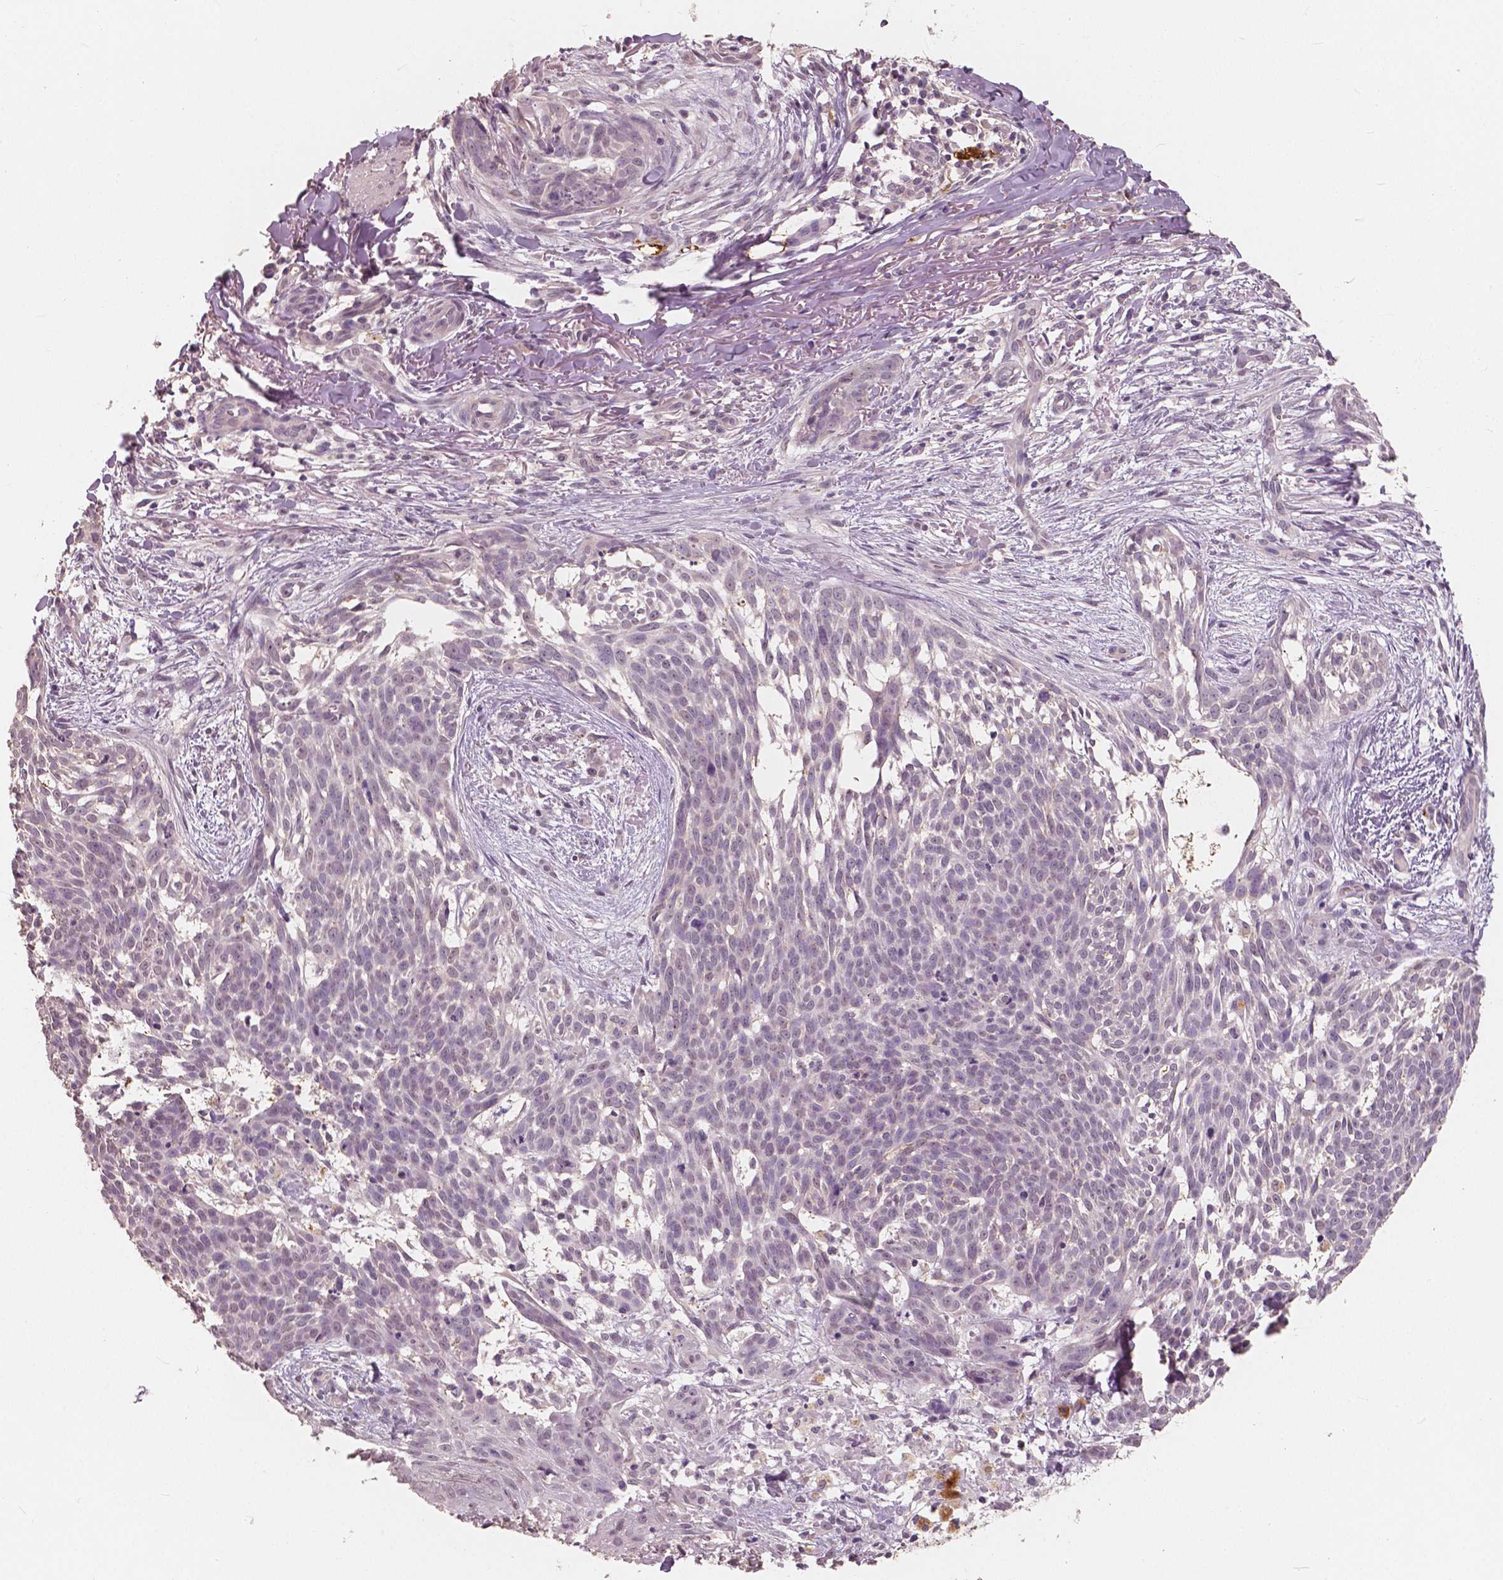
{"staining": {"intensity": "negative", "quantity": "none", "location": "none"}, "tissue": "skin cancer", "cell_type": "Tumor cells", "image_type": "cancer", "snomed": [{"axis": "morphology", "description": "Basal cell carcinoma"}, {"axis": "topography", "description": "Skin"}], "caption": "Immunohistochemistry (IHC) histopathology image of human basal cell carcinoma (skin) stained for a protein (brown), which displays no expression in tumor cells.", "gene": "SAT2", "patient": {"sex": "male", "age": 88}}